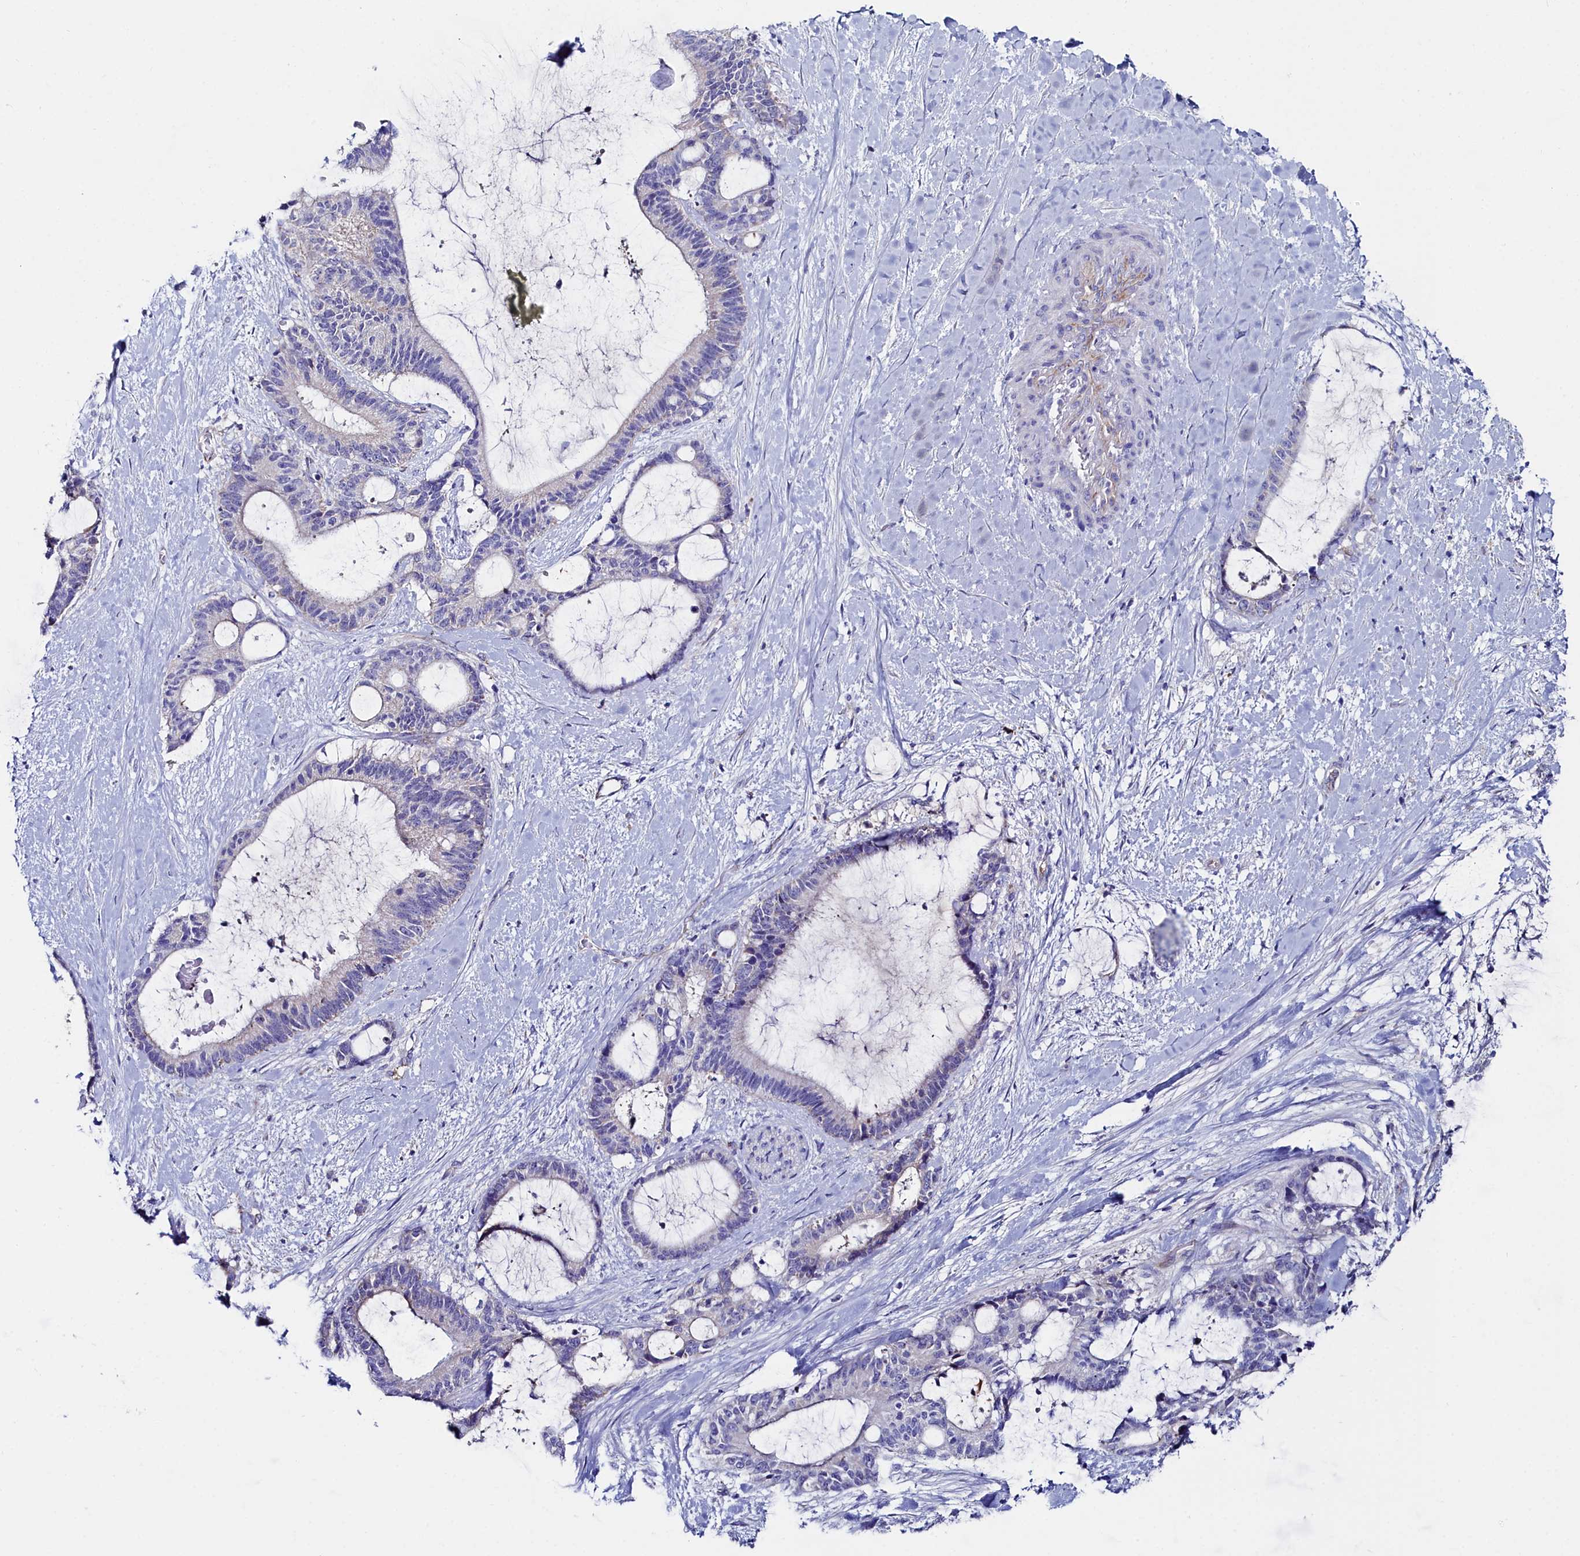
{"staining": {"intensity": "negative", "quantity": "none", "location": "none"}, "tissue": "liver cancer", "cell_type": "Tumor cells", "image_type": "cancer", "snomed": [{"axis": "morphology", "description": "Normal tissue, NOS"}, {"axis": "morphology", "description": "Cholangiocarcinoma"}, {"axis": "topography", "description": "Liver"}, {"axis": "topography", "description": "Peripheral nerve tissue"}], "caption": "DAB (3,3'-diaminobenzidine) immunohistochemical staining of human liver cholangiocarcinoma reveals no significant staining in tumor cells.", "gene": "SLC49A3", "patient": {"sex": "female", "age": 73}}